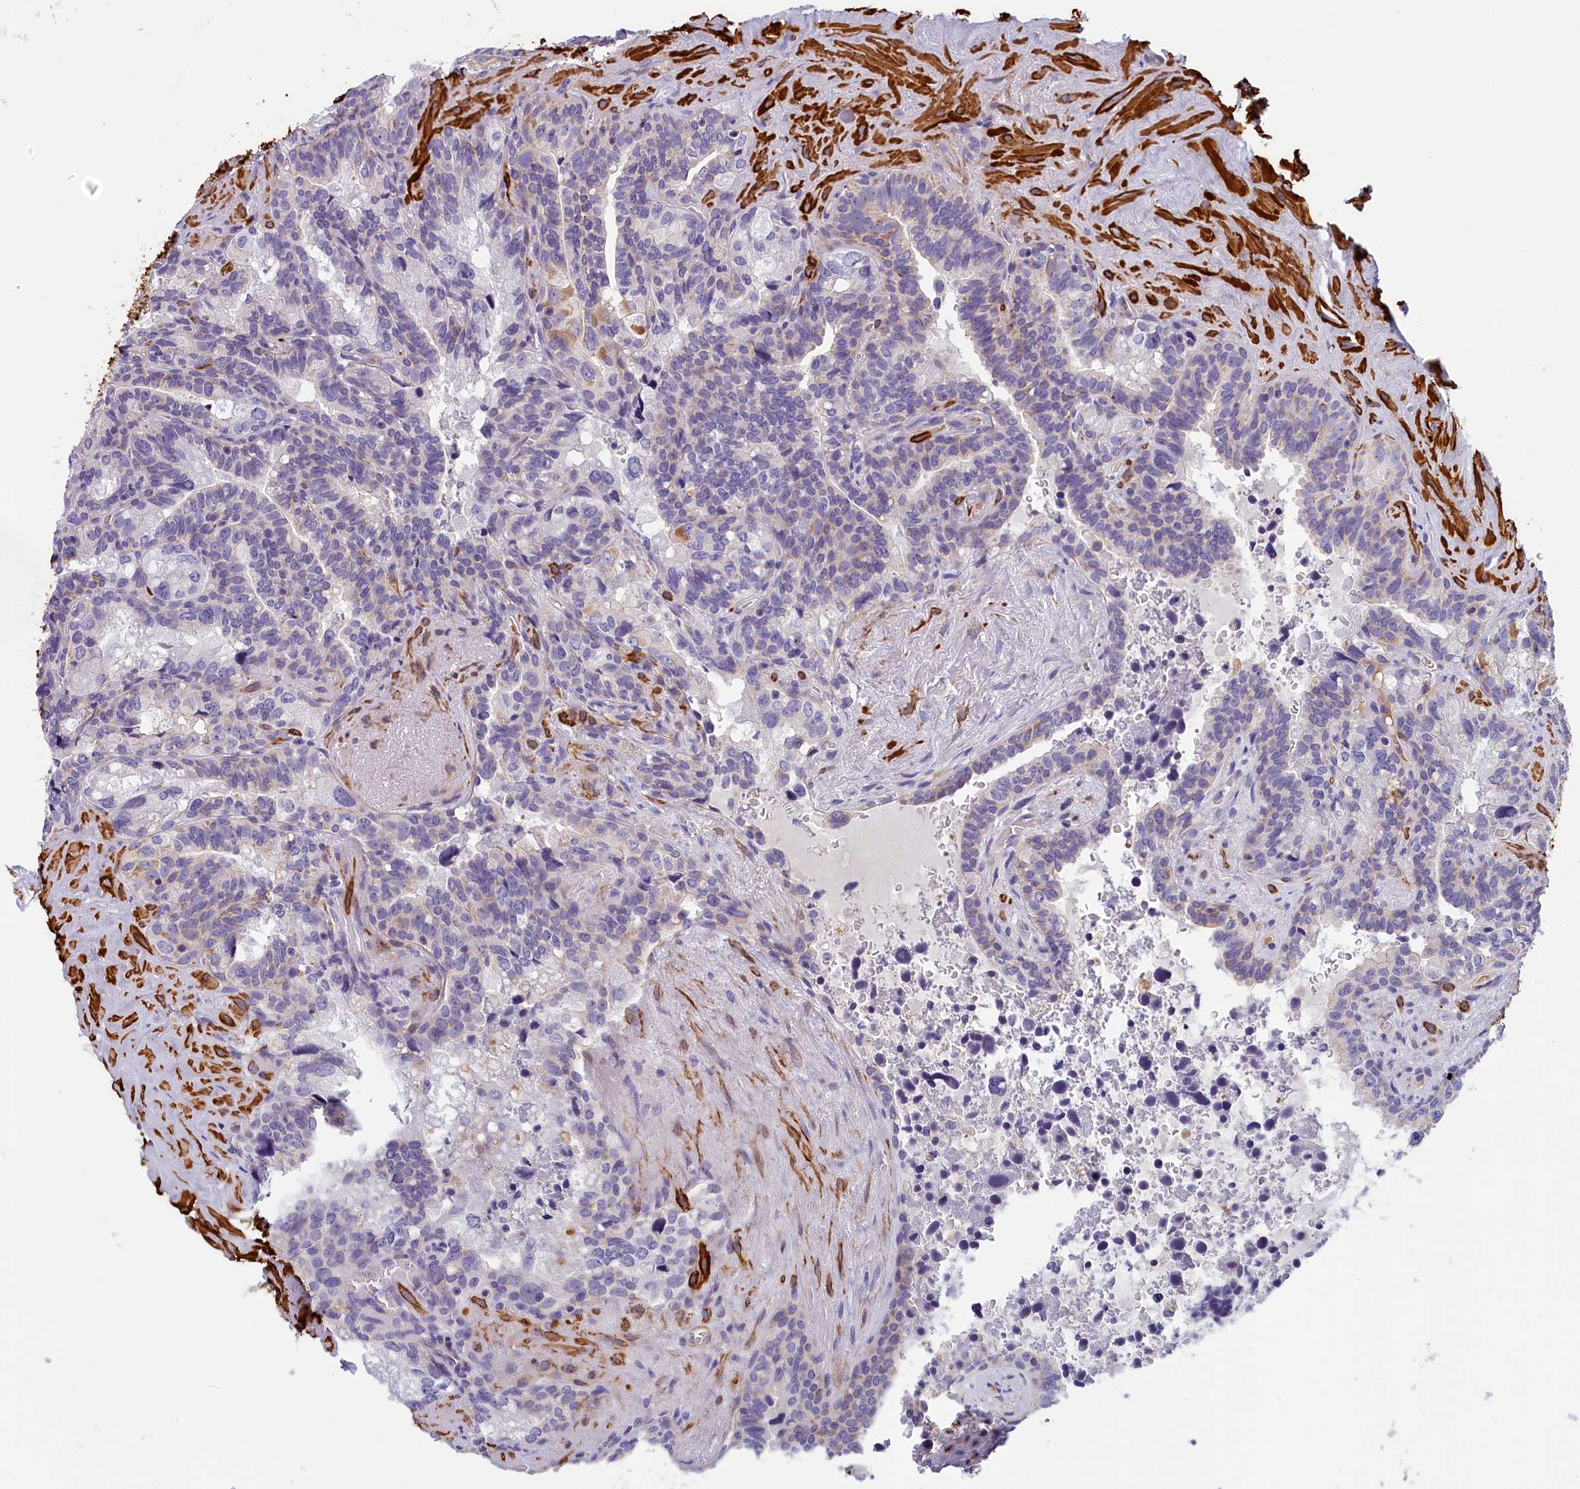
{"staining": {"intensity": "negative", "quantity": "none", "location": "none"}, "tissue": "seminal vesicle", "cell_type": "Glandular cells", "image_type": "normal", "snomed": [{"axis": "morphology", "description": "Normal tissue, NOS"}, {"axis": "topography", "description": "Seminal veicle"}], "caption": "Immunohistochemistry of normal human seminal vesicle shows no expression in glandular cells.", "gene": "BCL2L13", "patient": {"sex": "male", "age": 68}}